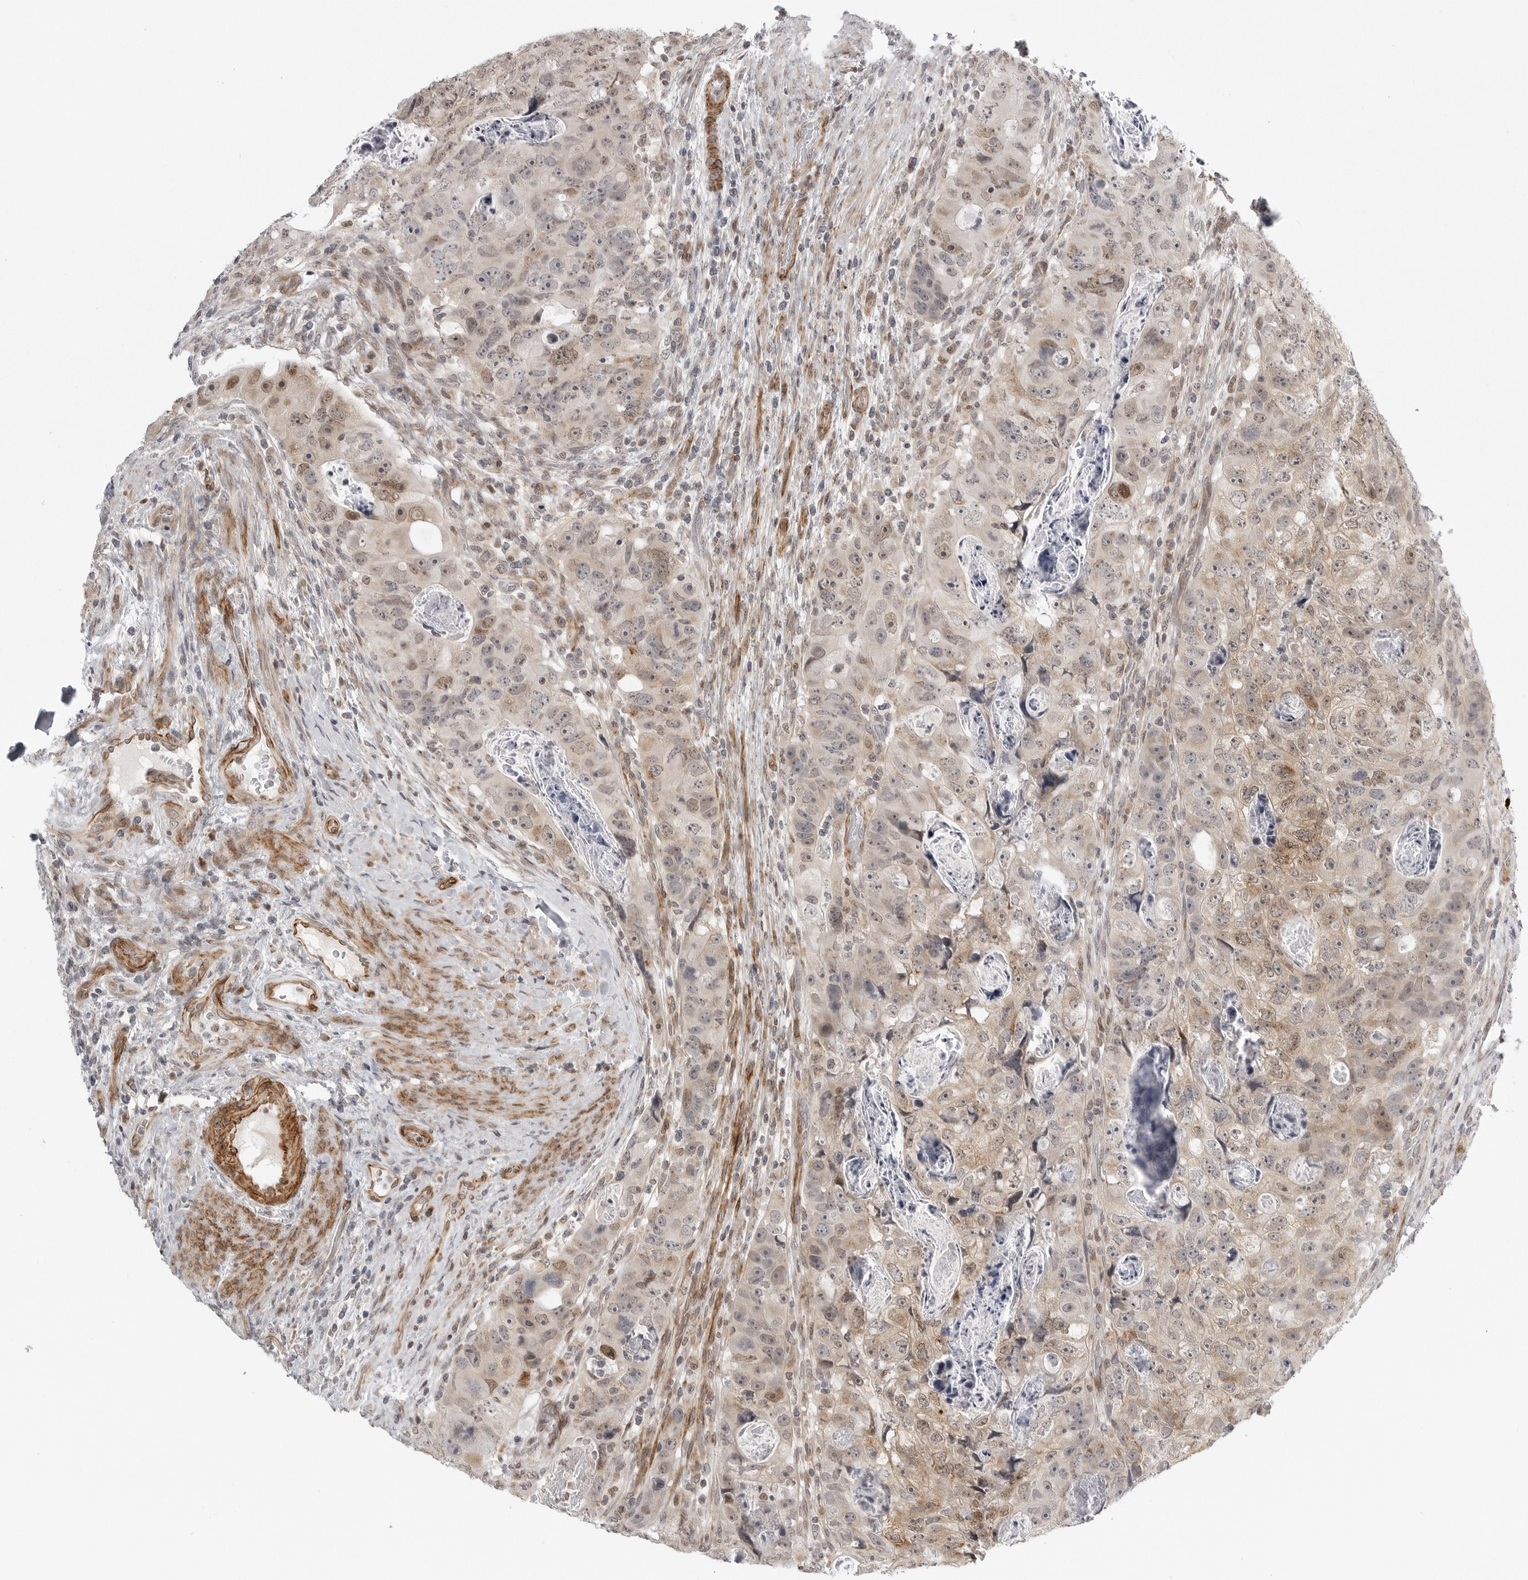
{"staining": {"intensity": "moderate", "quantity": "25%-75%", "location": "cytoplasmic/membranous,nuclear"}, "tissue": "colorectal cancer", "cell_type": "Tumor cells", "image_type": "cancer", "snomed": [{"axis": "morphology", "description": "Adenocarcinoma, NOS"}, {"axis": "topography", "description": "Rectum"}], "caption": "High-magnification brightfield microscopy of colorectal cancer (adenocarcinoma) stained with DAB (brown) and counterstained with hematoxylin (blue). tumor cells exhibit moderate cytoplasmic/membranous and nuclear expression is identified in about25%-75% of cells. The staining was performed using DAB to visualize the protein expression in brown, while the nuclei were stained in blue with hematoxylin (Magnification: 20x).", "gene": "TUT4", "patient": {"sex": "male", "age": 59}}